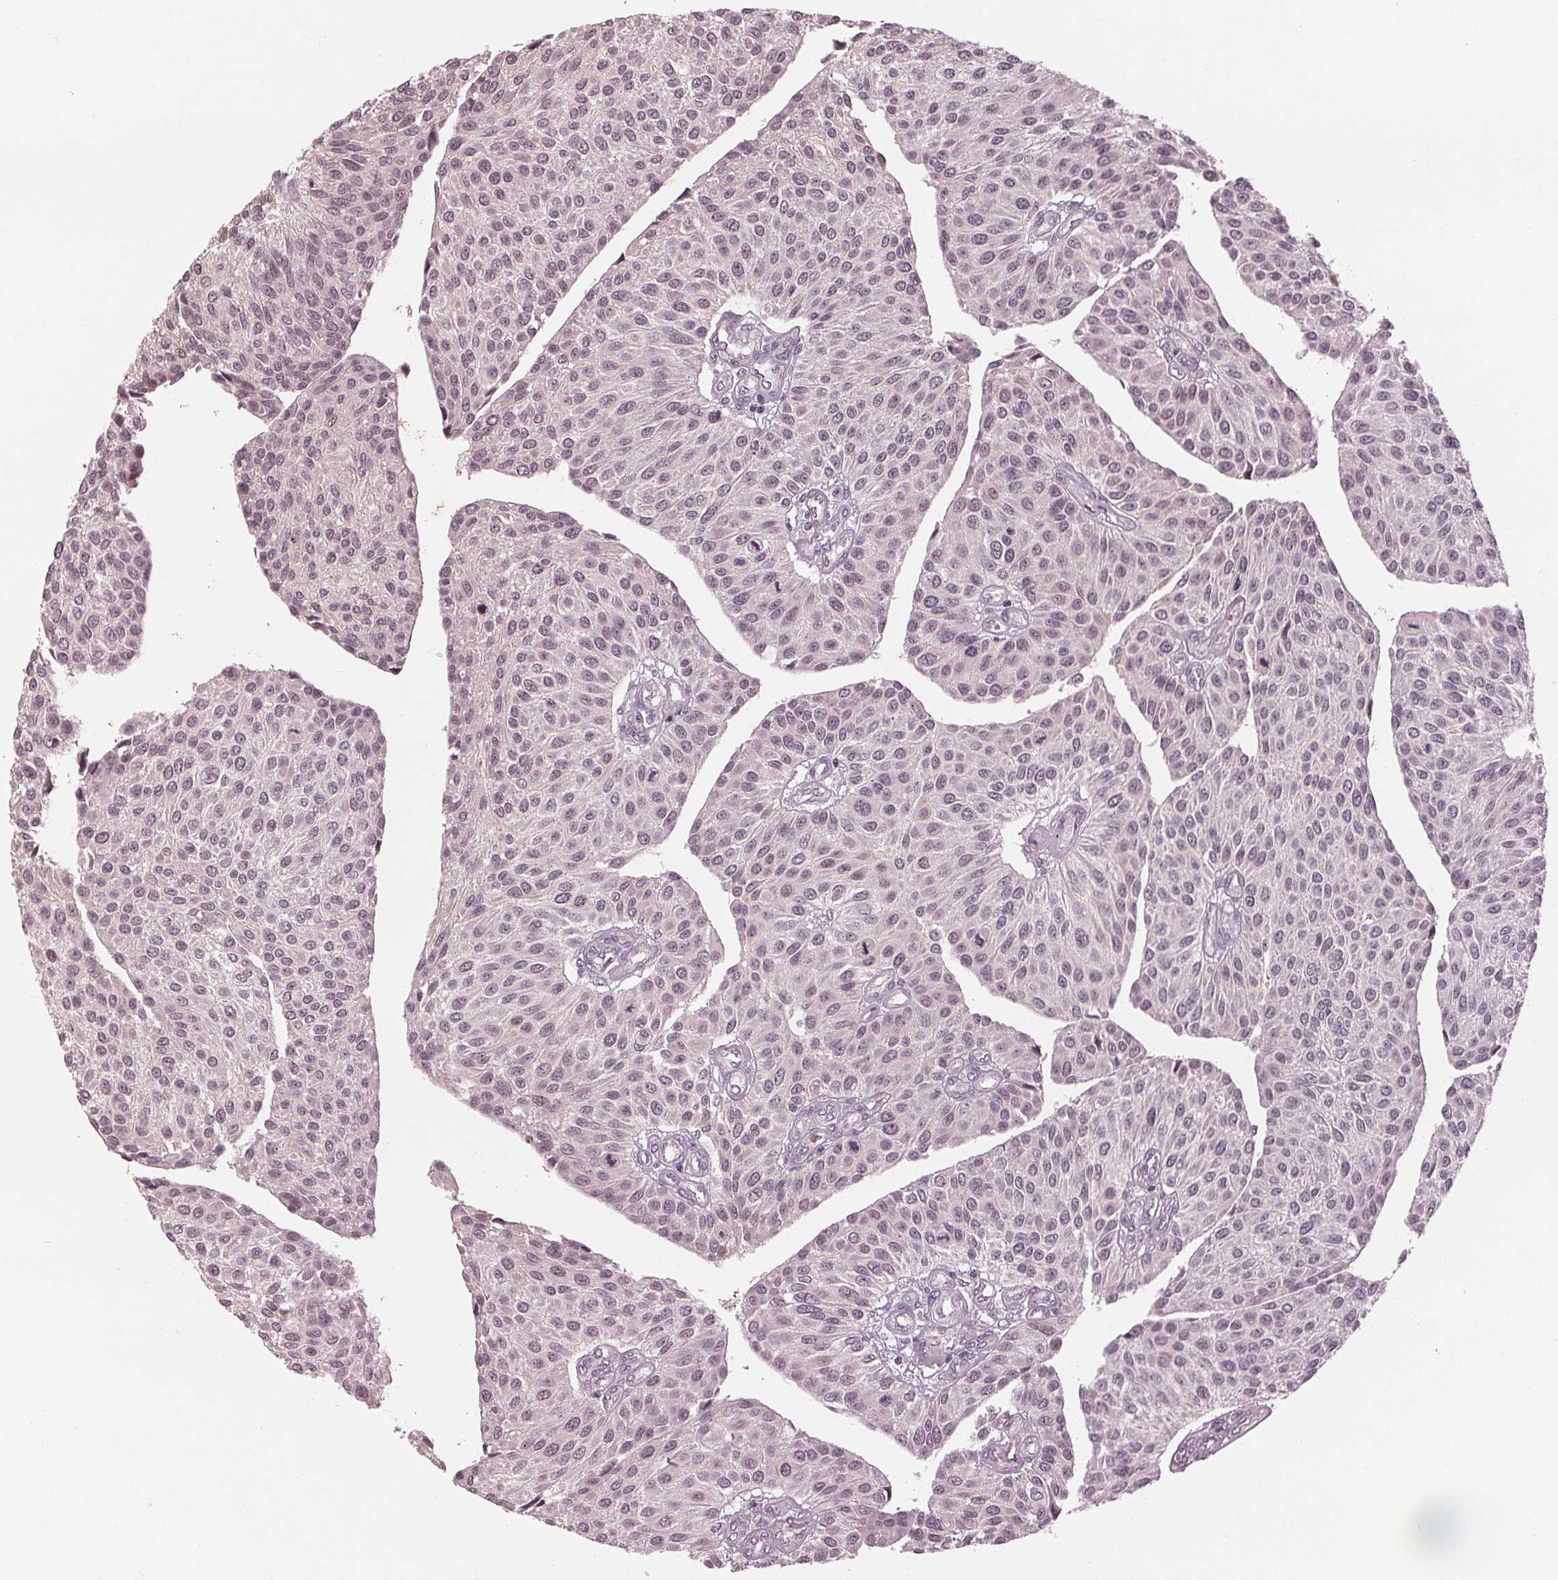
{"staining": {"intensity": "weak", "quantity": "<25%", "location": "nuclear"}, "tissue": "urothelial cancer", "cell_type": "Tumor cells", "image_type": "cancer", "snomed": [{"axis": "morphology", "description": "Urothelial carcinoma, NOS"}, {"axis": "topography", "description": "Urinary bladder"}], "caption": "Immunohistochemistry (IHC) micrograph of human urothelial cancer stained for a protein (brown), which demonstrates no expression in tumor cells. (Stains: DAB immunohistochemistry (IHC) with hematoxylin counter stain, Microscopy: brightfield microscopy at high magnification).", "gene": "SLX4", "patient": {"sex": "male", "age": 55}}